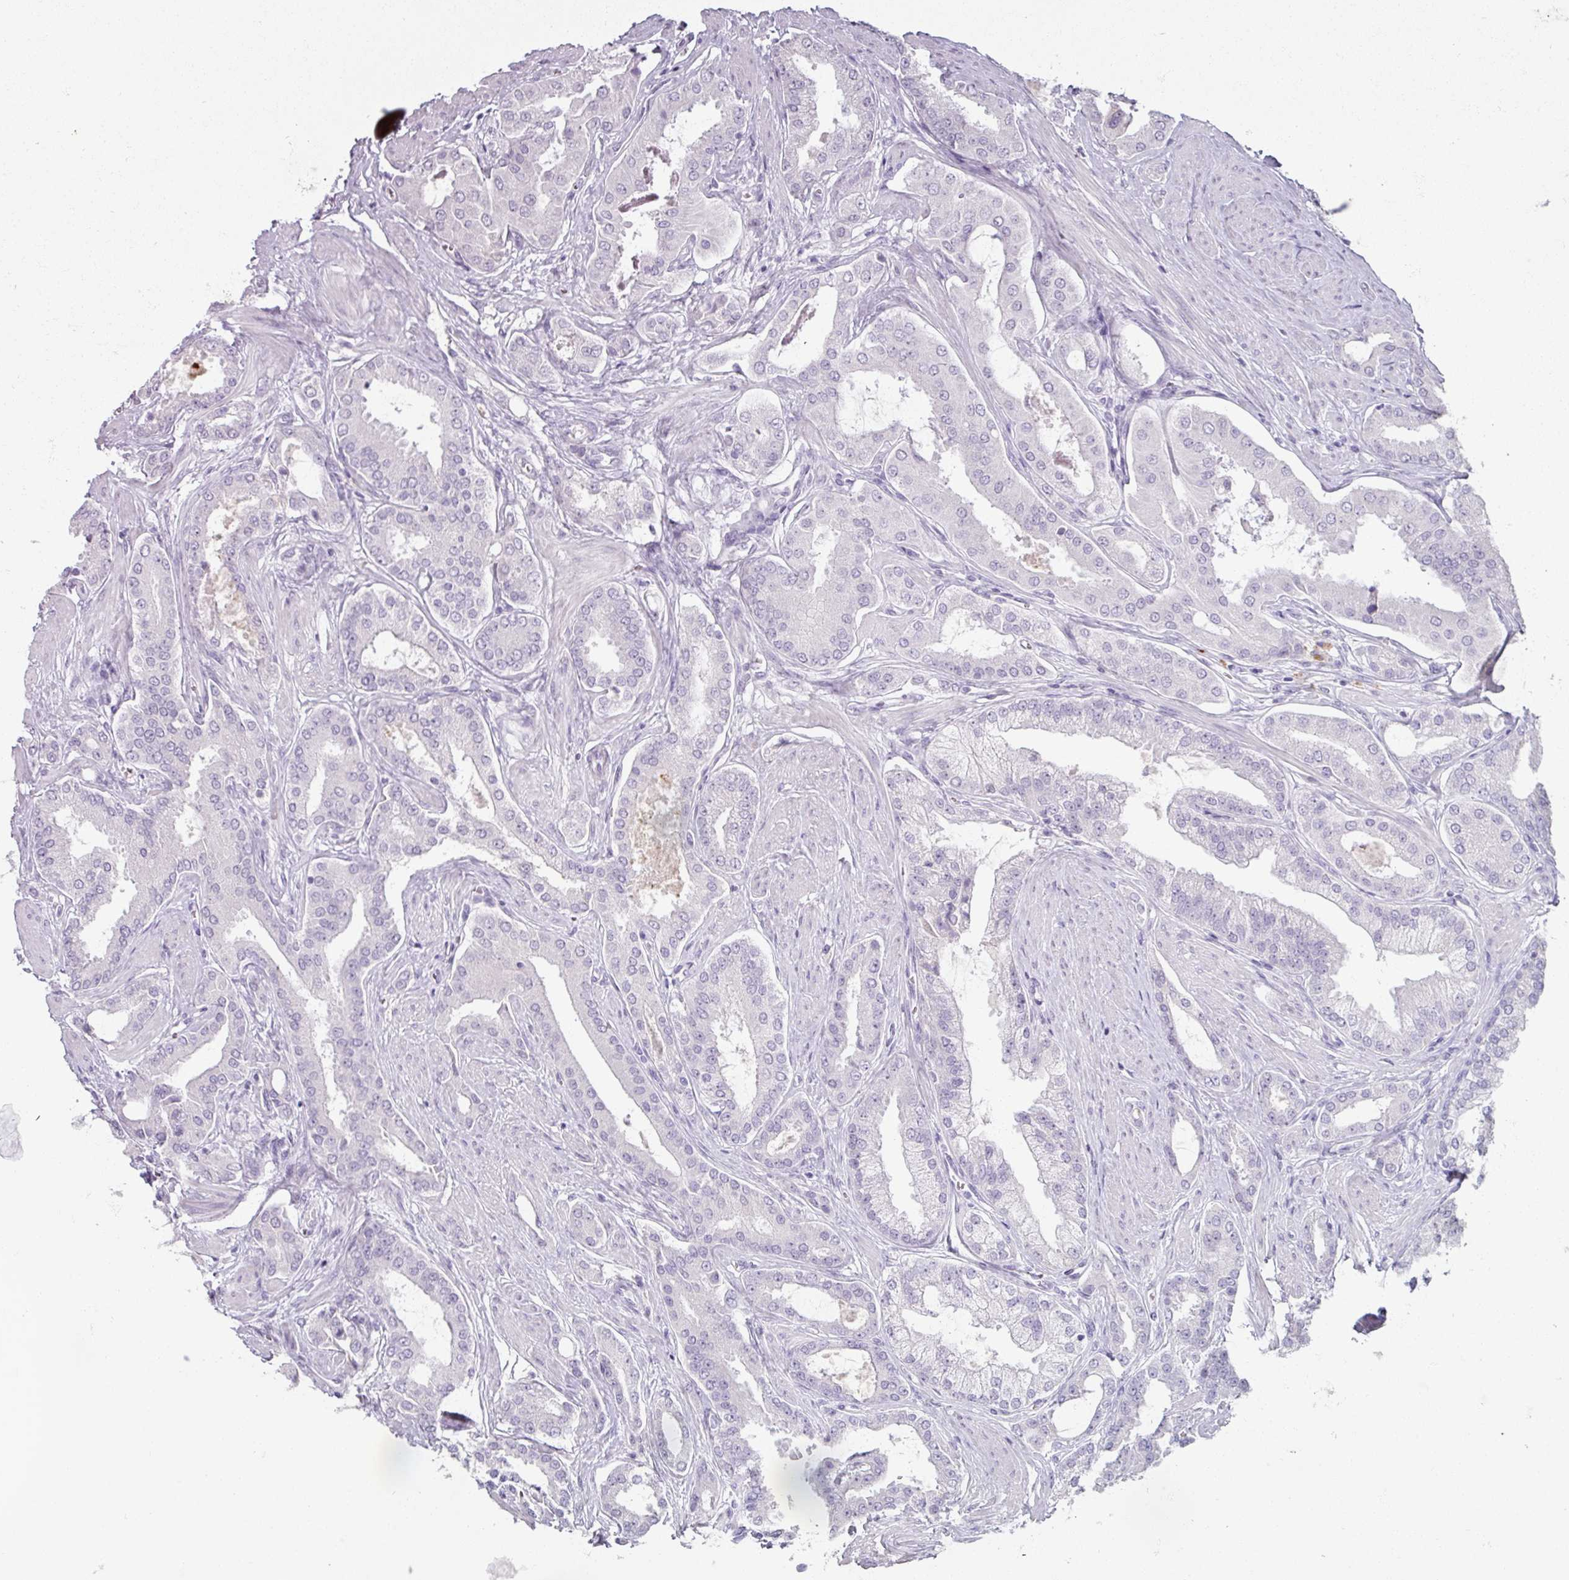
{"staining": {"intensity": "negative", "quantity": "none", "location": "none"}, "tissue": "prostate cancer", "cell_type": "Tumor cells", "image_type": "cancer", "snomed": [{"axis": "morphology", "description": "Adenocarcinoma, Low grade"}, {"axis": "topography", "description": "Prostate"}], "caption": "Immunohistochemistry histopathology image of human prostate cancer stained for a protein (brown), which demonstrates no expression in tumor cells. (DAB (3,3'-diaminobenzidine) immunohistochemistry (IHC), high magnification).", "gene": "SLC27A5", "patient": {"sex": "male", "age": 42}}